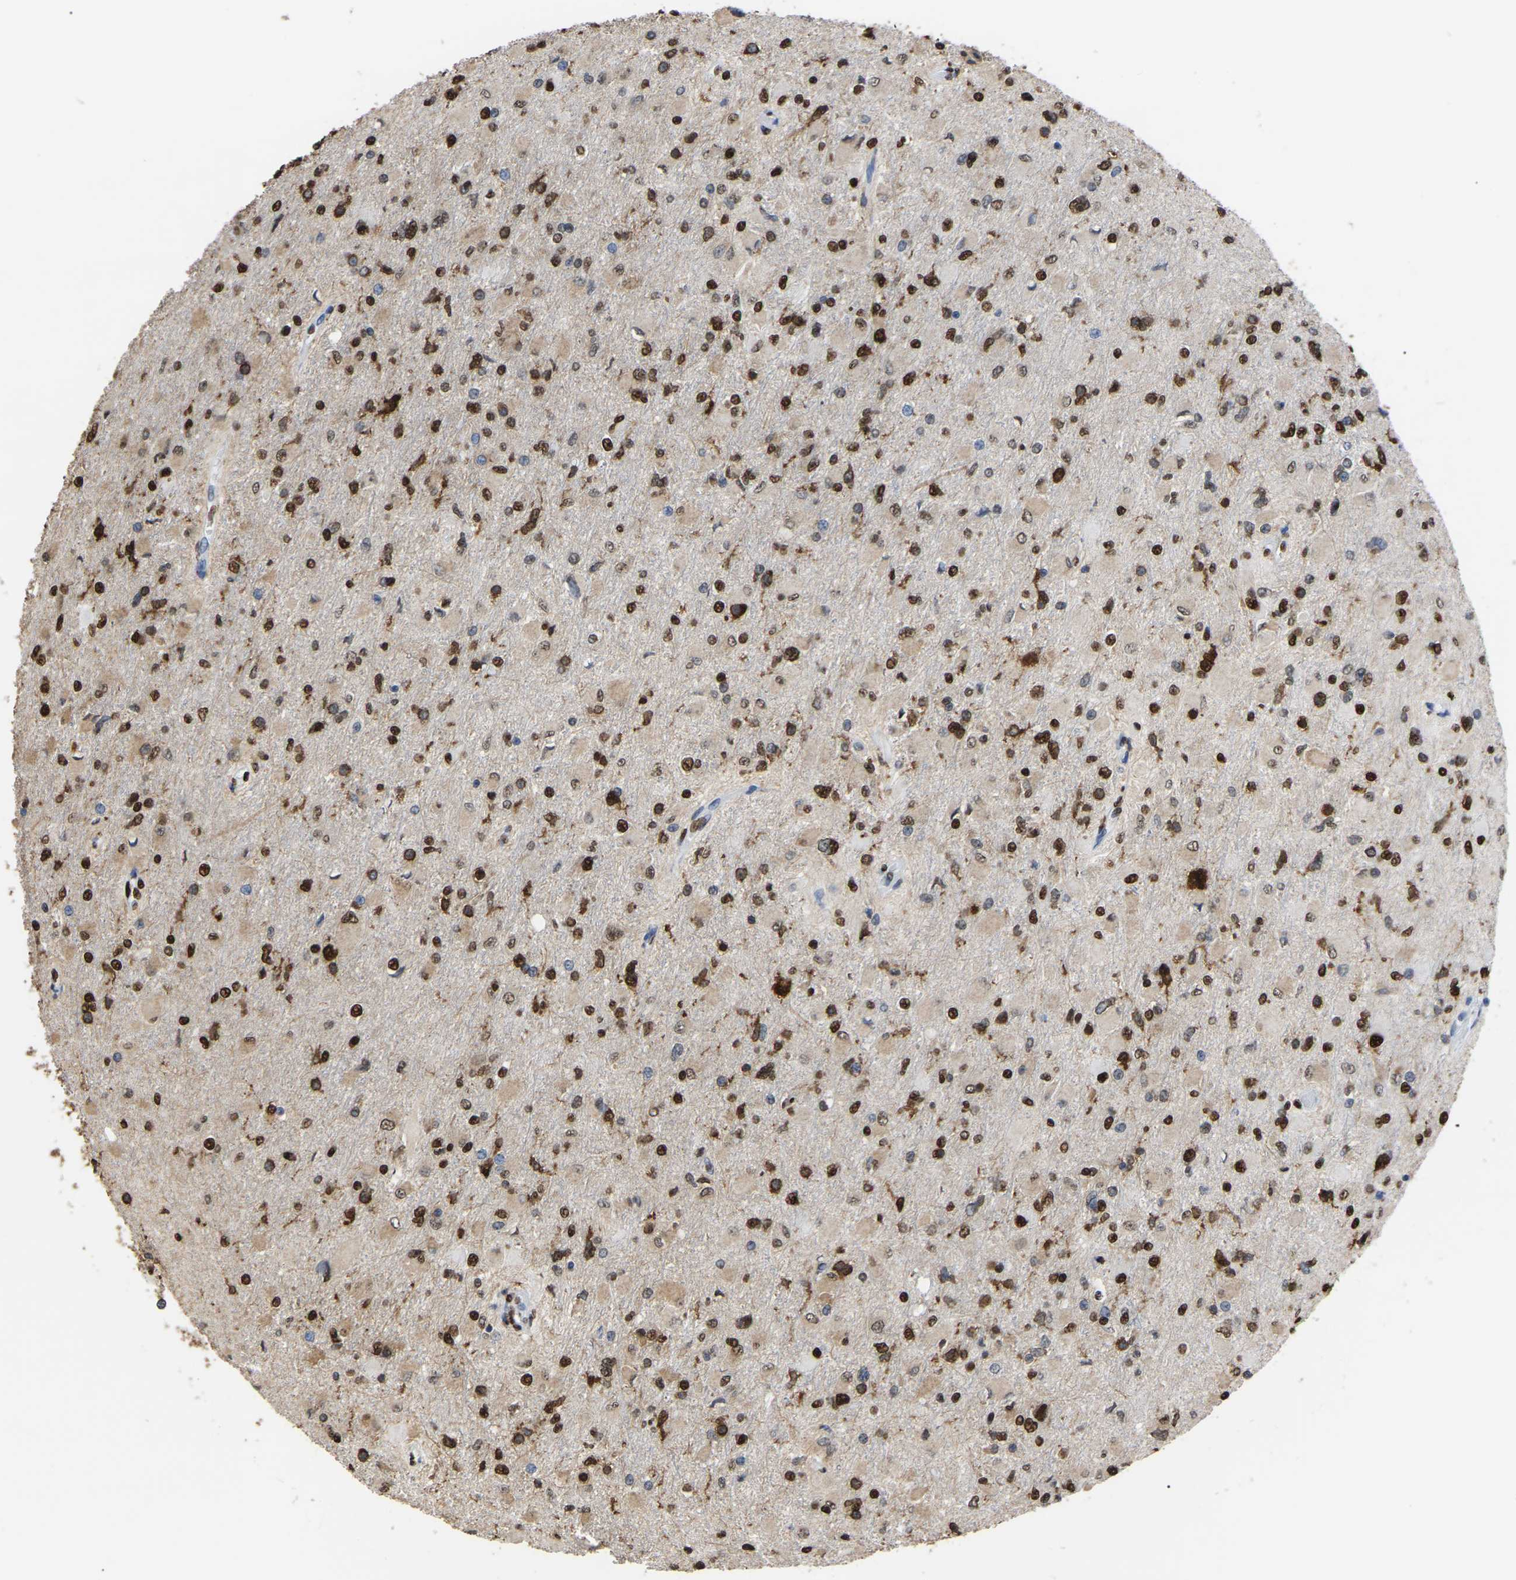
{"staining": {"intensity": "strong", "quantity": ">75%", "location": "nuclear"}, "tissue": "glioma", "cell_type": "Tumor cells", "image_type": "cancer", "snomed": [{"axis": "morphology", "description": "Glioma, malignant, High grade"}, {"axis": "topography", "description": "Cerebral cortex"}], "caption": "High-power microscopy captured an IHC histopathology image of malignant glioma (high-grade), revealing strong nuclear positivity in approximately >75% of tumor cells.", "gene": "RBL2", "patient": {"sex": "female", "age": 36}}